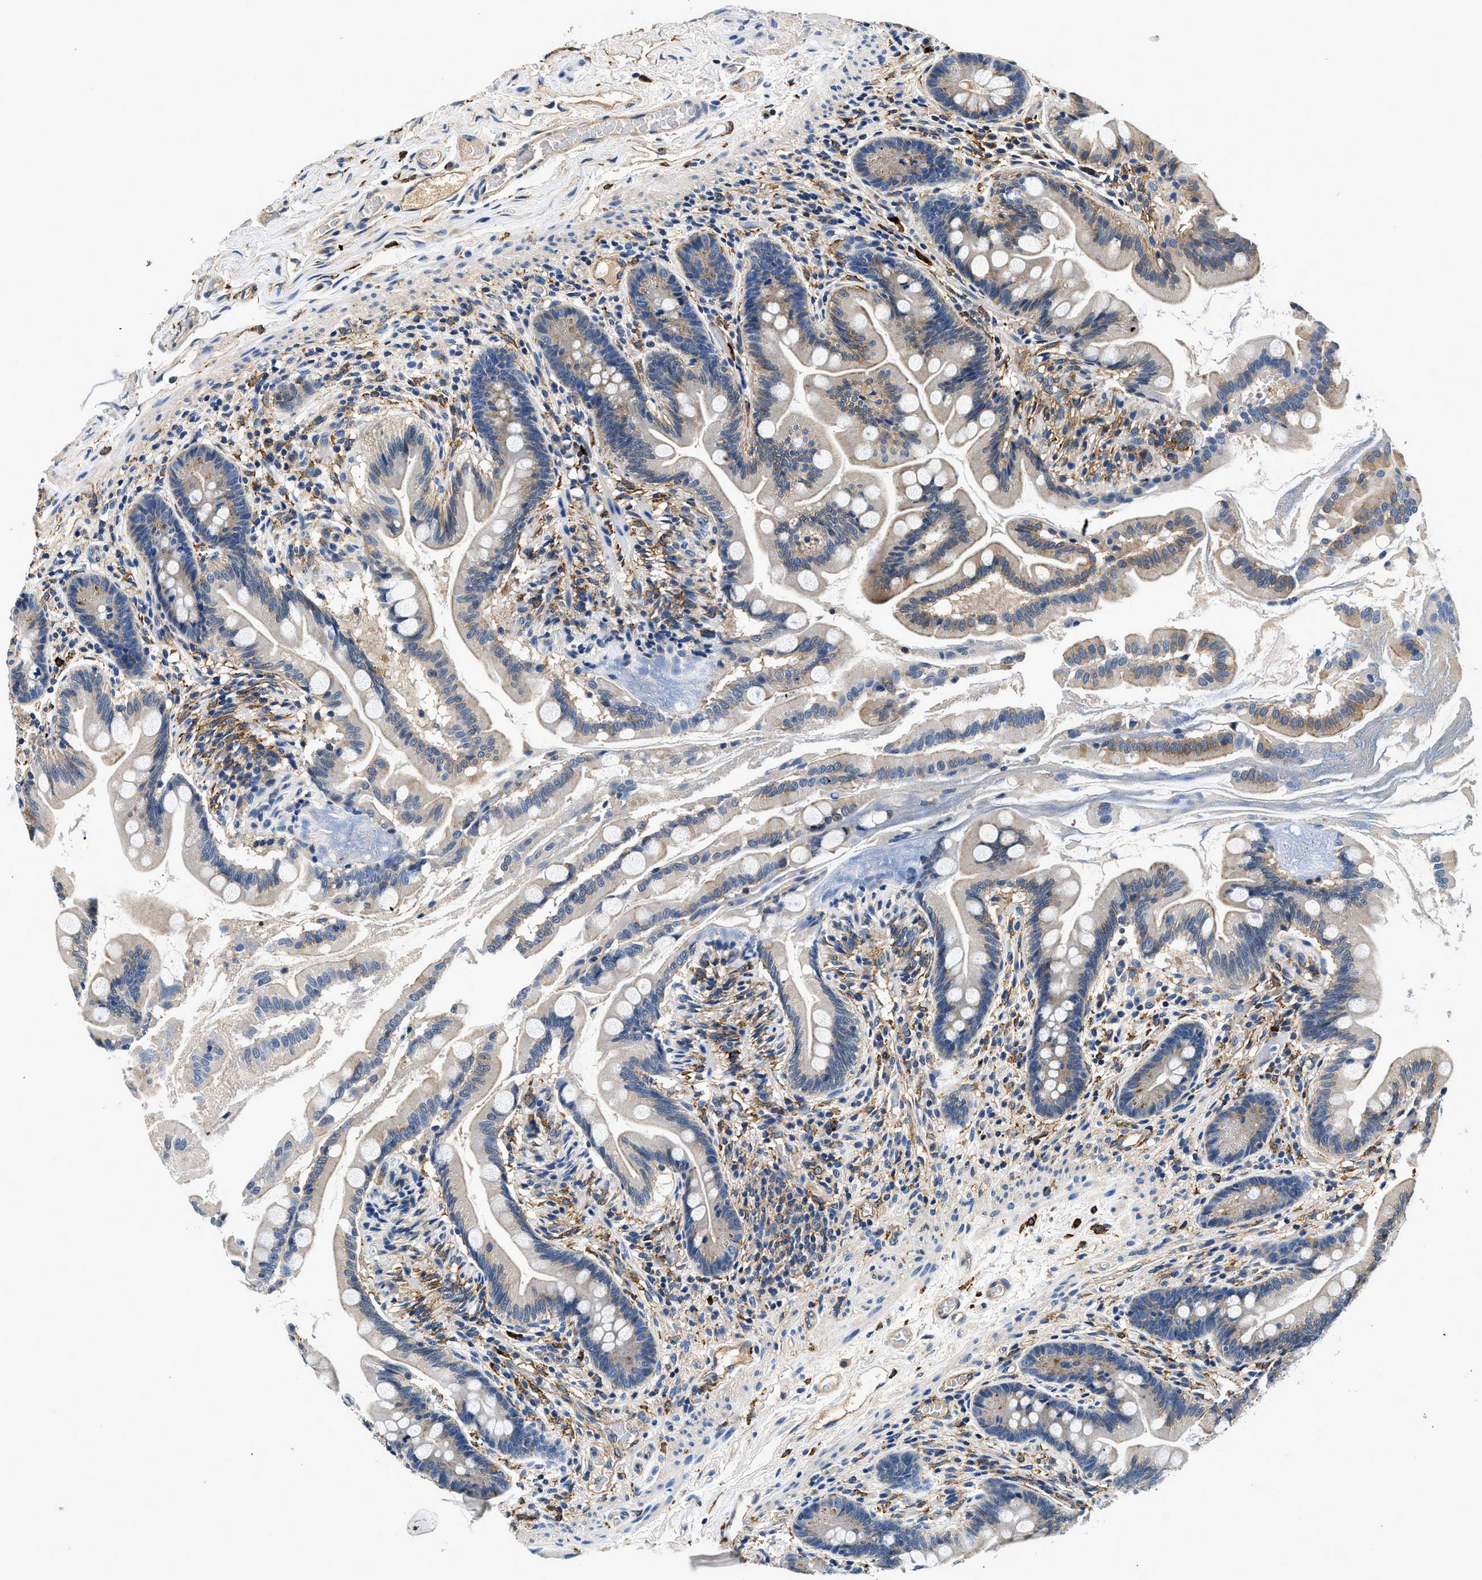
{"staining": {"intensity": "moderate", "quantity": "<25%", "location": "cytoplasmic/membranous"}, "tissue": "small intestine", "cell_type": "Glandular cells", "image_type": "normal", "snomed": [{"axis": "morphology", "description": "Normal tissue, NOS"}, {"axis": "topography", "description": "Small intestine"}], "caption": "A photomicrograph of human small intestine stained for a protein reveals moderate cytoplasmic/membranous brown staining in glandular cells. (DAB (3,3'-diaminobenzidine) IHC with brightfield microscopy, high magnification).", "gene": "ZFAND3", "patient": {"sex": "female", "age": 56}}